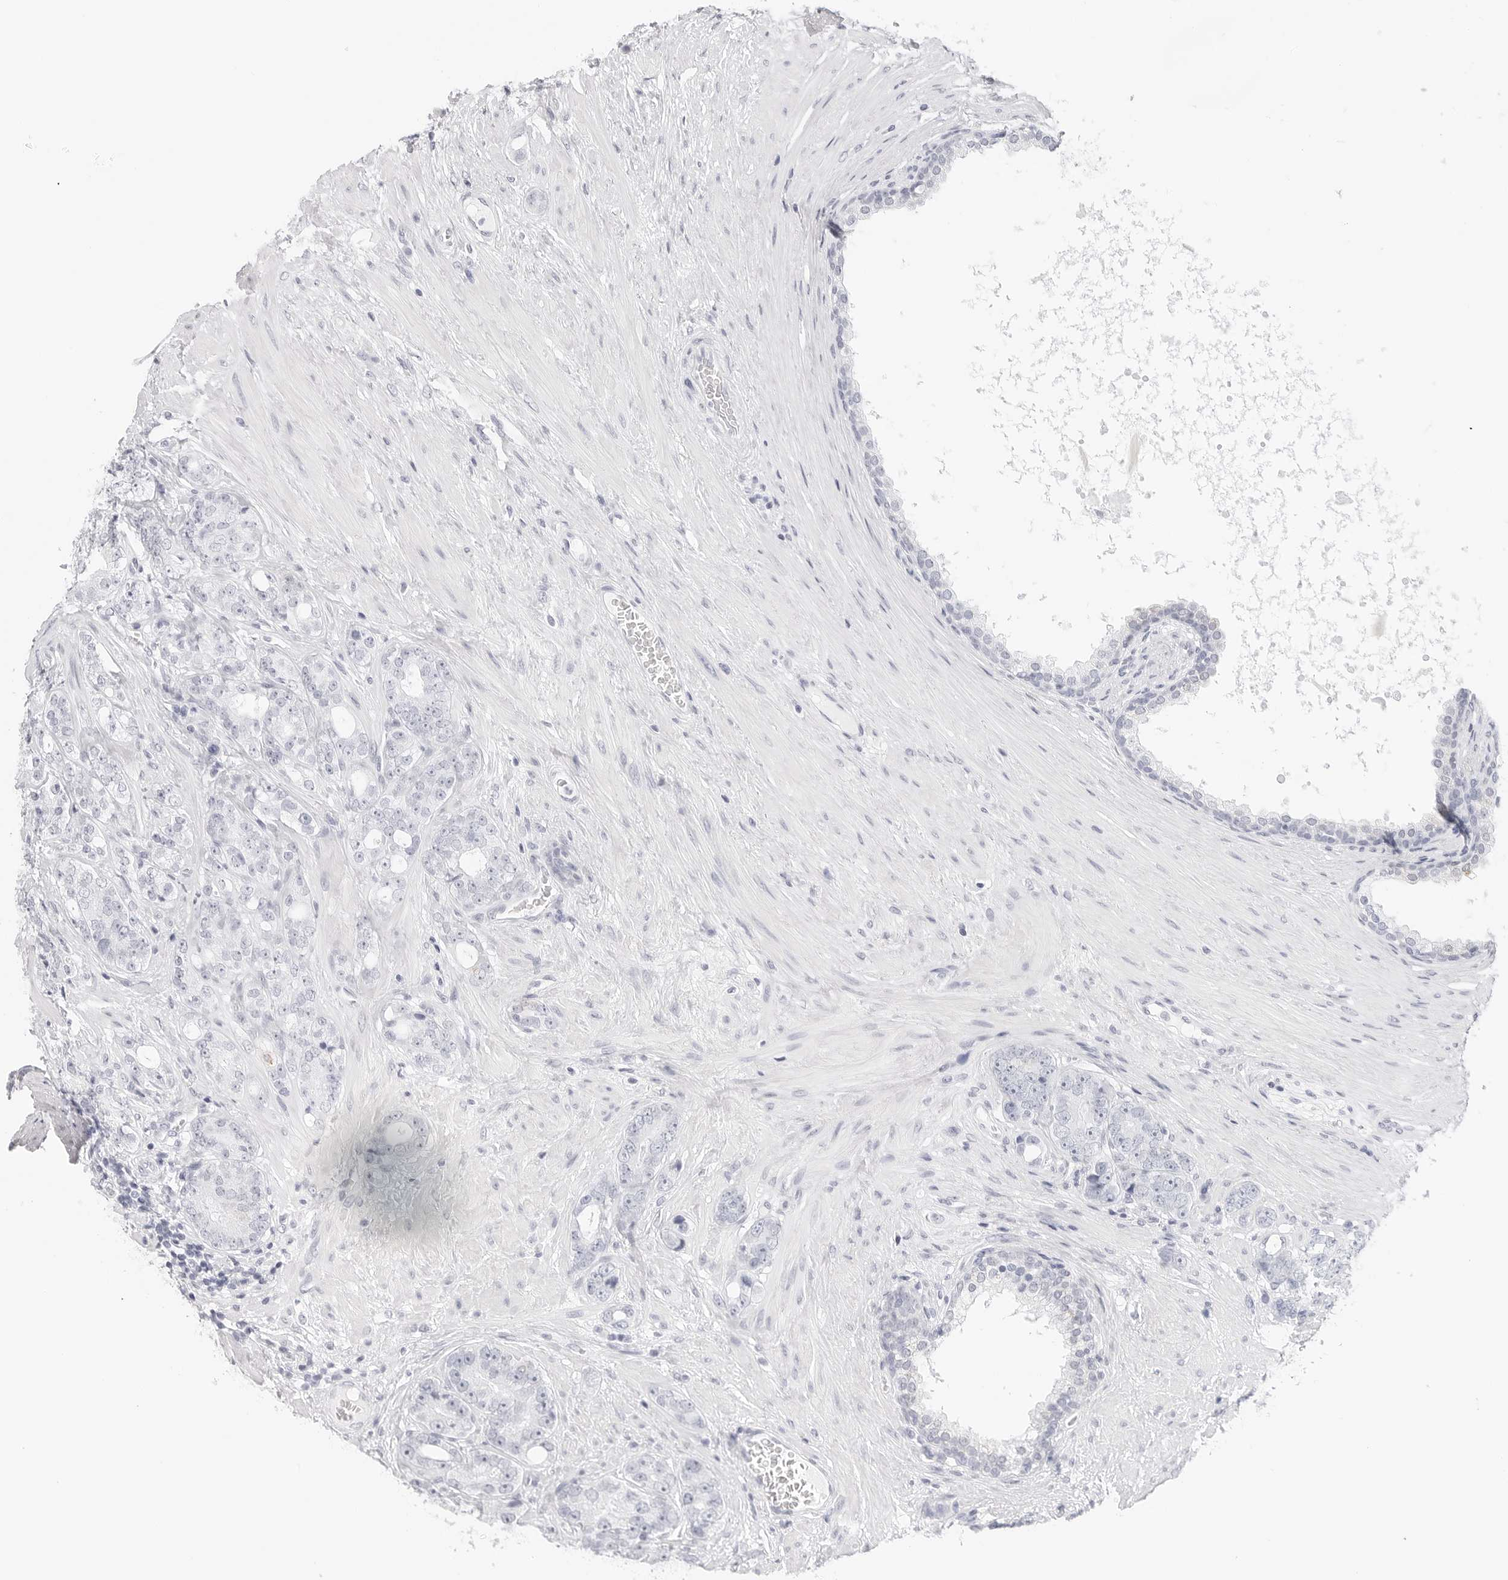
{"staining": {"intensity": "weak", "quantity": "<25%", "location": "cytoplasmic/membranous"}, "tissue": "prostate cancer", "cell_type": "Tumor cells", "image_type": "cancer", "snomed": [{"axis": "morphology", "description": "Adenocarcinoma, High grade"}, {"axis": "topography", "description": "Prostate"}], "caption": "This is an IHC image of human prostate cancer (adenocarcinoma (high-grade)). There is no expression in tumor cells.", "gene": "HMGCS2", "patient": {"sex": "male", "age": 56}}